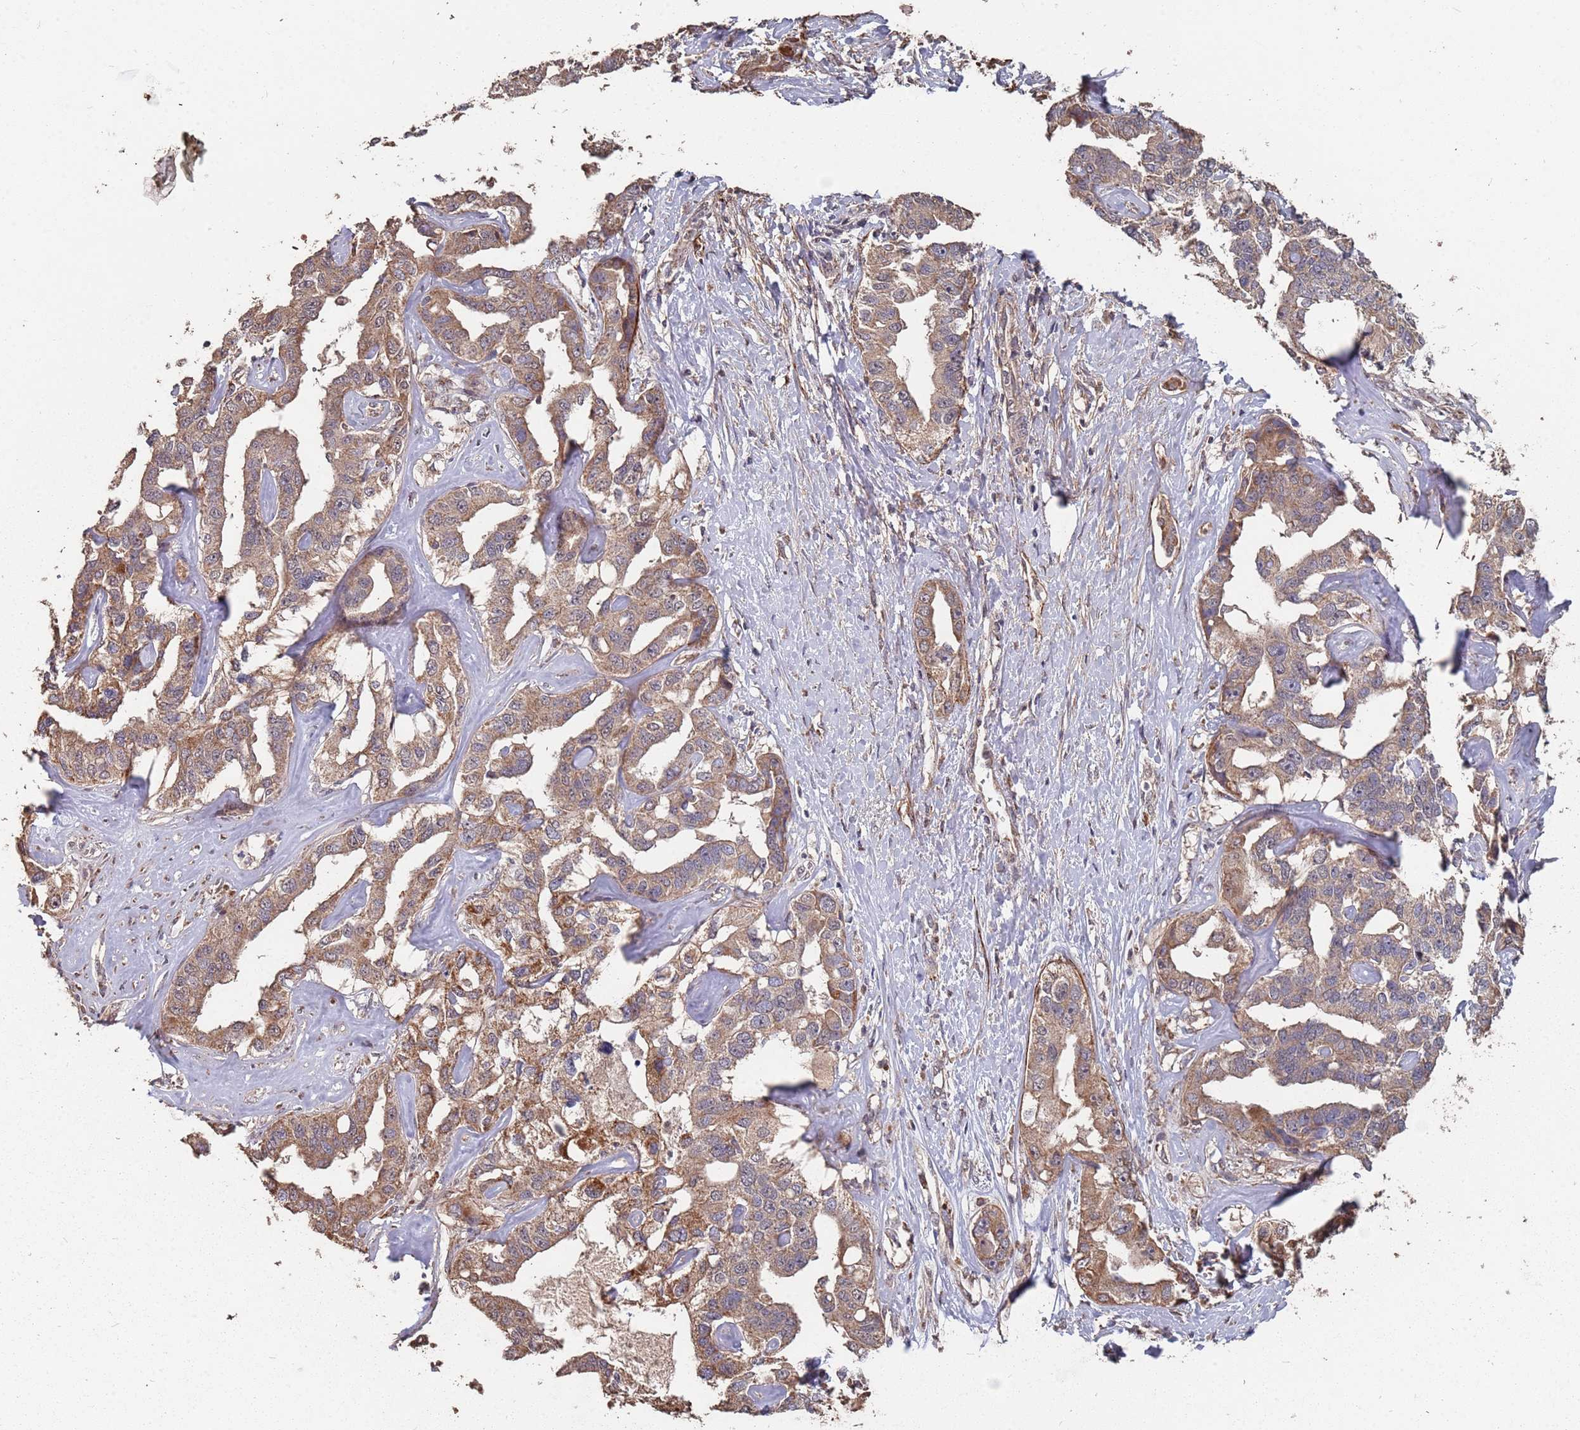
{"staining": {"intensity": "moderate", "quantity": ">75%", "location": "cytoplasmic/membranous"}, "tissue": "liver cancer", "cell_type": "Tumor cells", "image_type": "cancer", "snomed": [{"axis": "morphology", "description": "Cholangiocarcinoma"}, {"axis": "topography", "description": "Liver"}], "caption": "Moderate cytoplasmic/membranous staining is identified in approximately >75% of tumor cells in liver cholangiocarcinoma. The staining was performed using DAB (3,3'-diaminobenzidine) to visualize the protein expression in brown, while the nuclei were stained in blue with hematoxylin (Magnification: 20x).", "gene": "PRORP", "patient": {"sex": "male", "age": 59}}